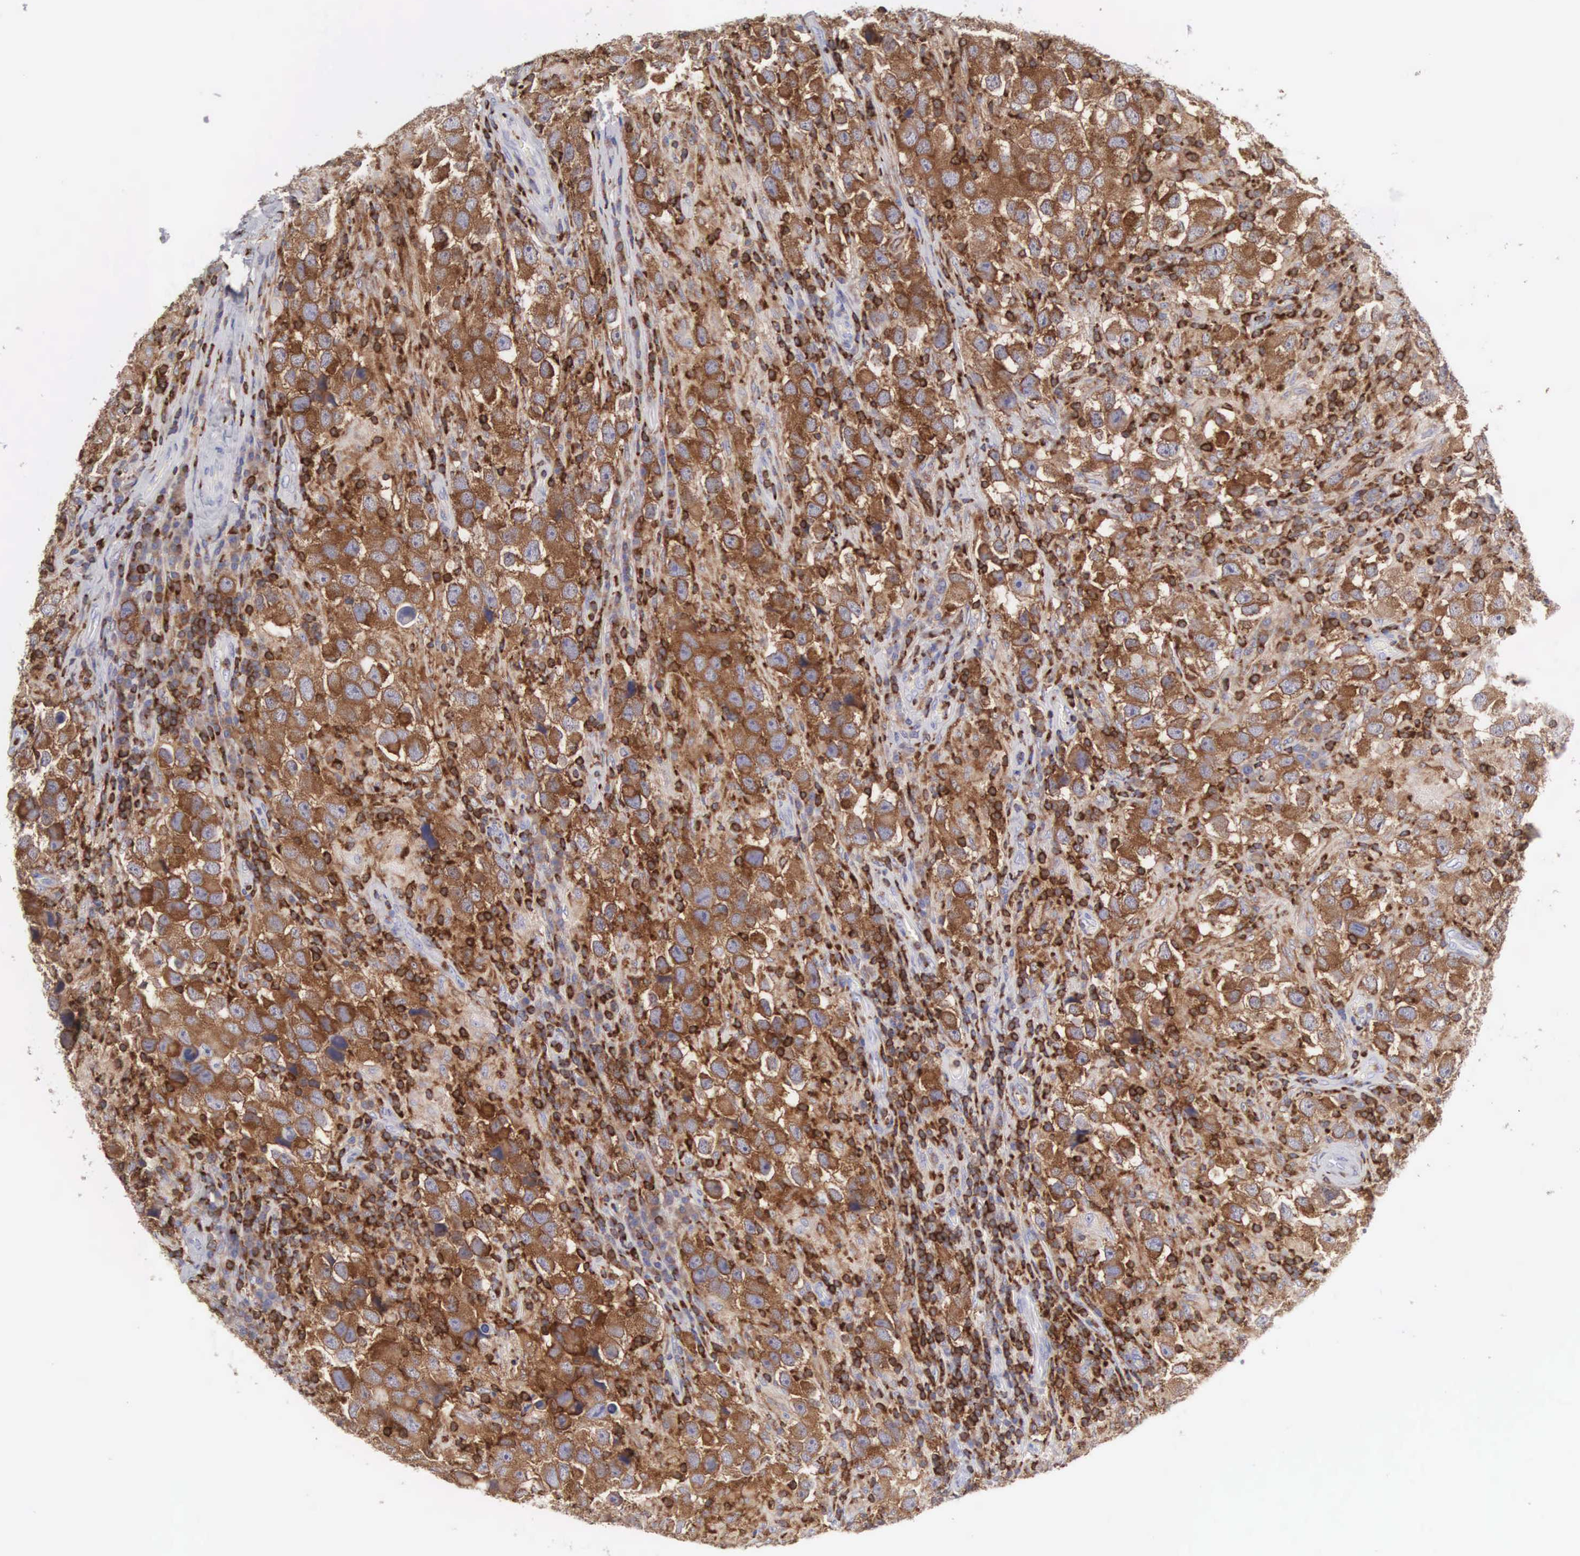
{"staining": {"intensity": "strong", "quantity": ">75%", "location": "cytoplasmic/membranous,nuclear"}, "tissue": "testis cancer", "cell_type": "Tumor cells", "image_type": "cancer", "snomed": [{"axis": "morphology", "description": "Carcinoma, Embryonal, NOS"}, {"axis": "topography", "description": "Testis"}], "caption": "Immunohistochemical staining of human embryonal carcinoma (testis) shows high levels of strong cytoplasmic/membranous and nuclear protein expression in about >75% of tumor cells. The staining was performed using DAB, with brown indicating positive protein expression. Nuclei are stained blue with hematoxylin.", "gene": "SH3BP1", "patient": {"sex": "male", "age": 21}}